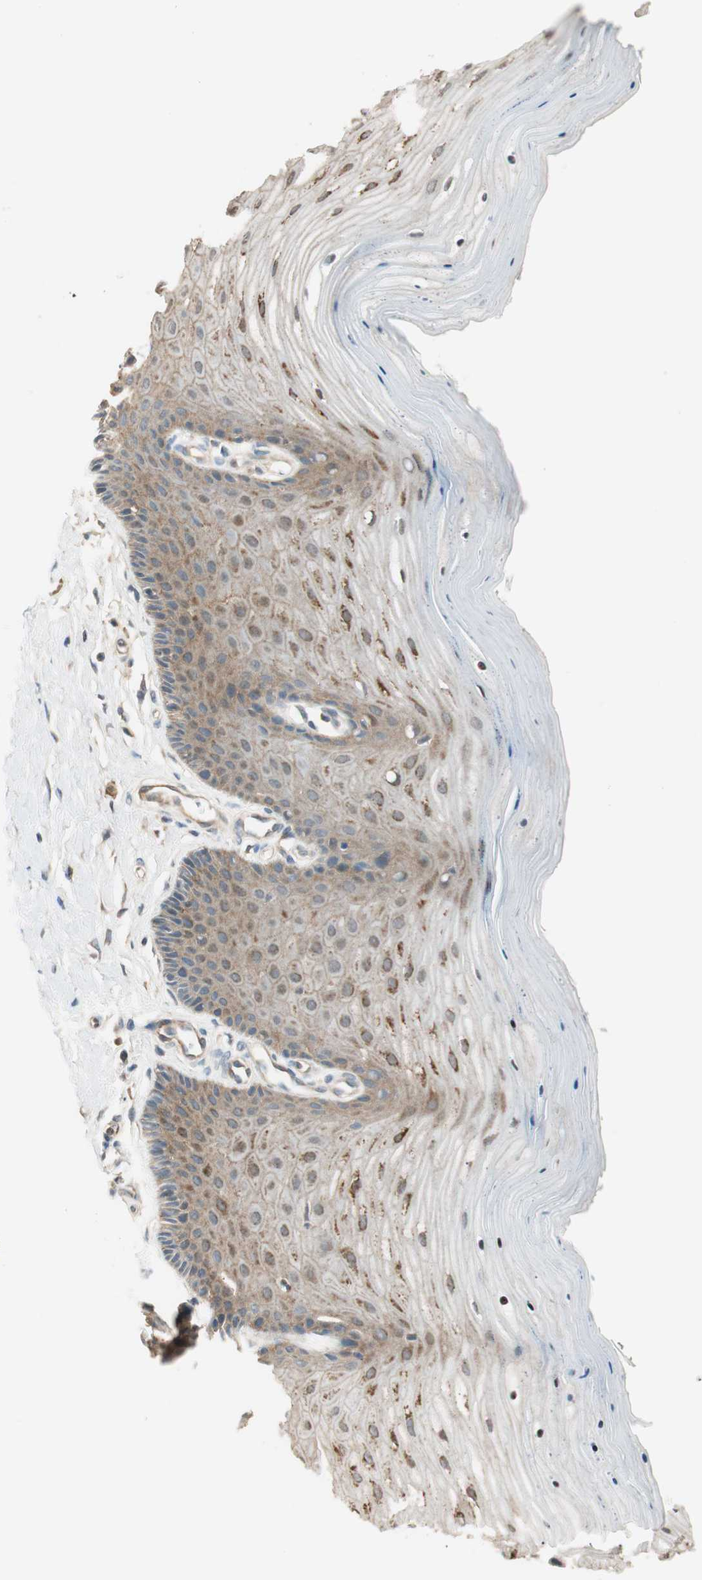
{"staining": {"intensity": "moderate", "quantity": ">75%", "location": "cytoplasmic/membranous"}, "tissue": "cervix", "cell_type": "Glandular cells", "image_type": "normal", "snomed": [{"axis": "morphology", "description": "Normal tissue, NOS"}, {"axis": "topography", "description": "Cervix"}], "caption": "Moderate cytoplasmic/membranous expression is present in approximately >75% of glandular cells in normal cervix. (IHC, brightfield microscopy, high magnification).", "gene": "PSMD8", "patient": {"sex": "female", "age": 55}}